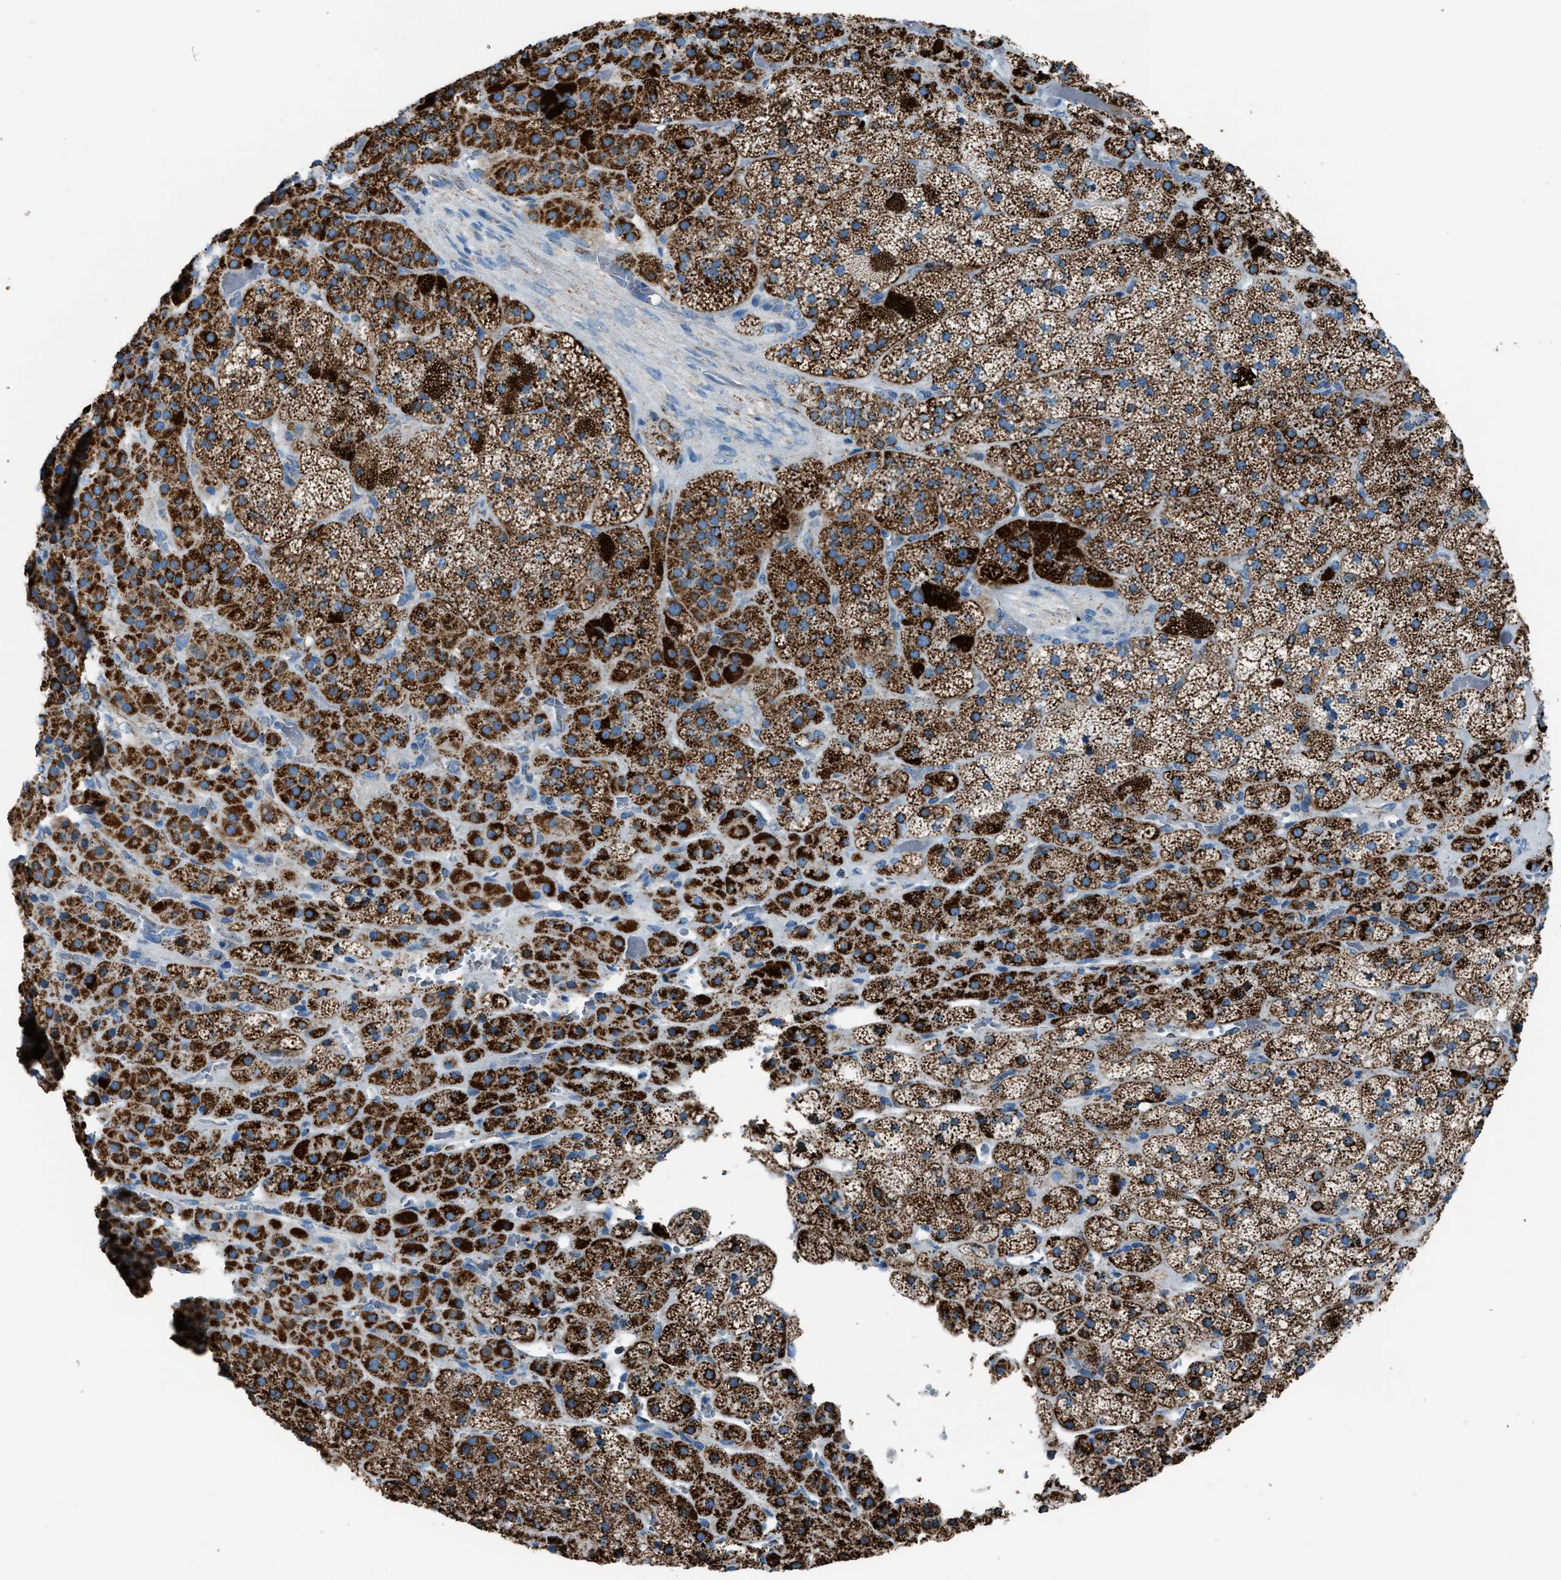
{"staining": {"intensity": "strong", "quantity": ">75%", "location": "cytoplasmic/membranous"}, "tissue": "adrenal gland", "cell_type": "Glandular cells", "image_type": "normal", "snomed": [{"axis": "morphology", "description": "Normal tissue, NOS"}, {"axis": "topography", "description": "Adrenal gland"}], "caption": "Protein staining by immunohistochemistry shows strong cytoplasmic/membranous expression in about >75% of glandular cells in benign adrenal gland.", "gene": "MDH2", "patient": {"sex": "male", "age": 57}}